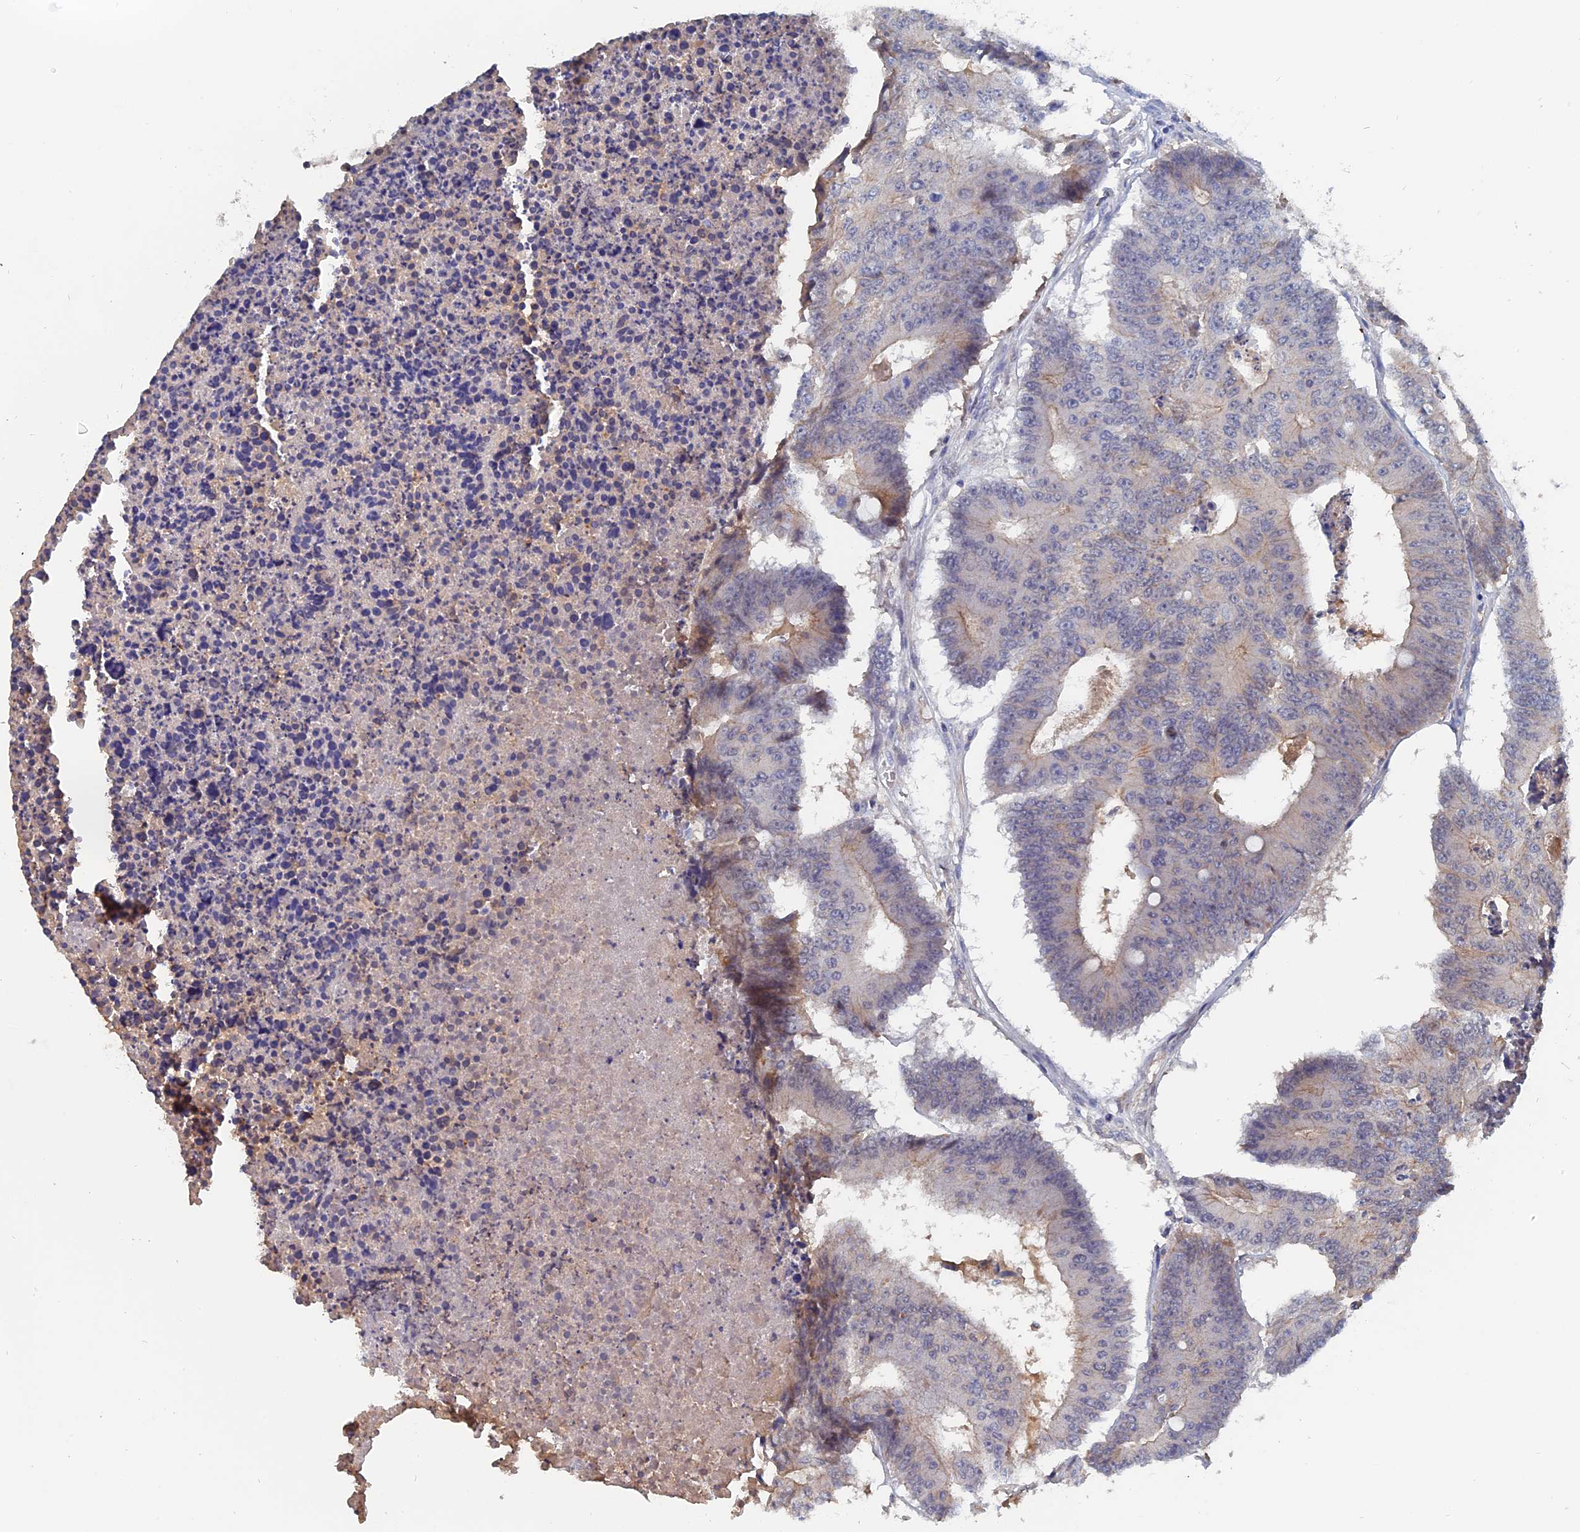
{"staining": {"intensity": "weak", "quantity": "<25%", "location": "cytoplasmic/membranous"}, "tissue": "colorectal cancer", "cell_type": "Tumor cells", "image_type": "cancer", "snomed": [{"axis": "morphology", "description": "Adenocarcinoma, NOS"}, {"axis": "topography", "description": "Colon"}], "caption": "This is an immunohistochemistry (IHC) image of adenocarcinoma (colorectal). There is no positivity in tumor cells.", "gene": "SLC33A1", "patient": {"sex": "male", "age": 87}}